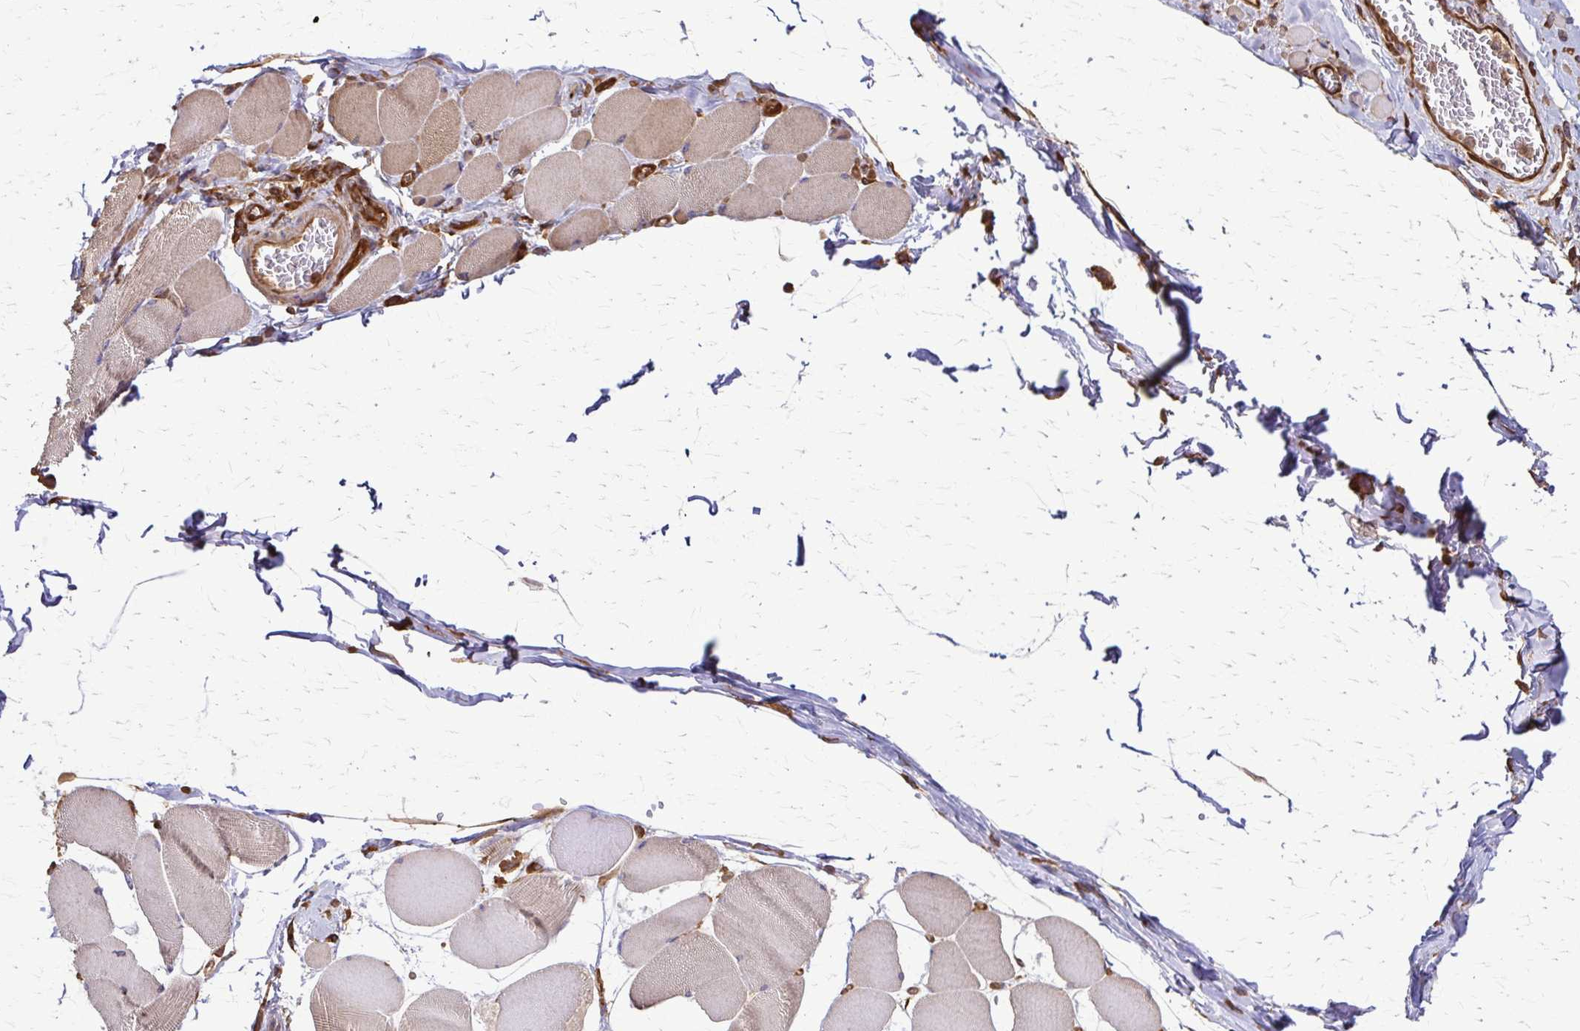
{"staining": {"intensity": "moderate", "quantity": "25%-75%", "location": "cytoplasmic/membranous"}, "tissue": "skeletal muscle", "cell_type": "Myocytes", "image_type": "normal", "snomed": [{"axis": "morphology", "description": "Normal tissue, NOS"}, {"axis": "topography", "description": "Skeletal muscle"}], "caption": "IHC (DAB (3,3'-diaminobenzidine)) staining of normal human skeletal muscle exhibits moderate cytoplasmic/membranous protein staining in about 25%-75% of myocytes.", "gene": "EEF2", "patient": {"sex": "female", "age": 75}}